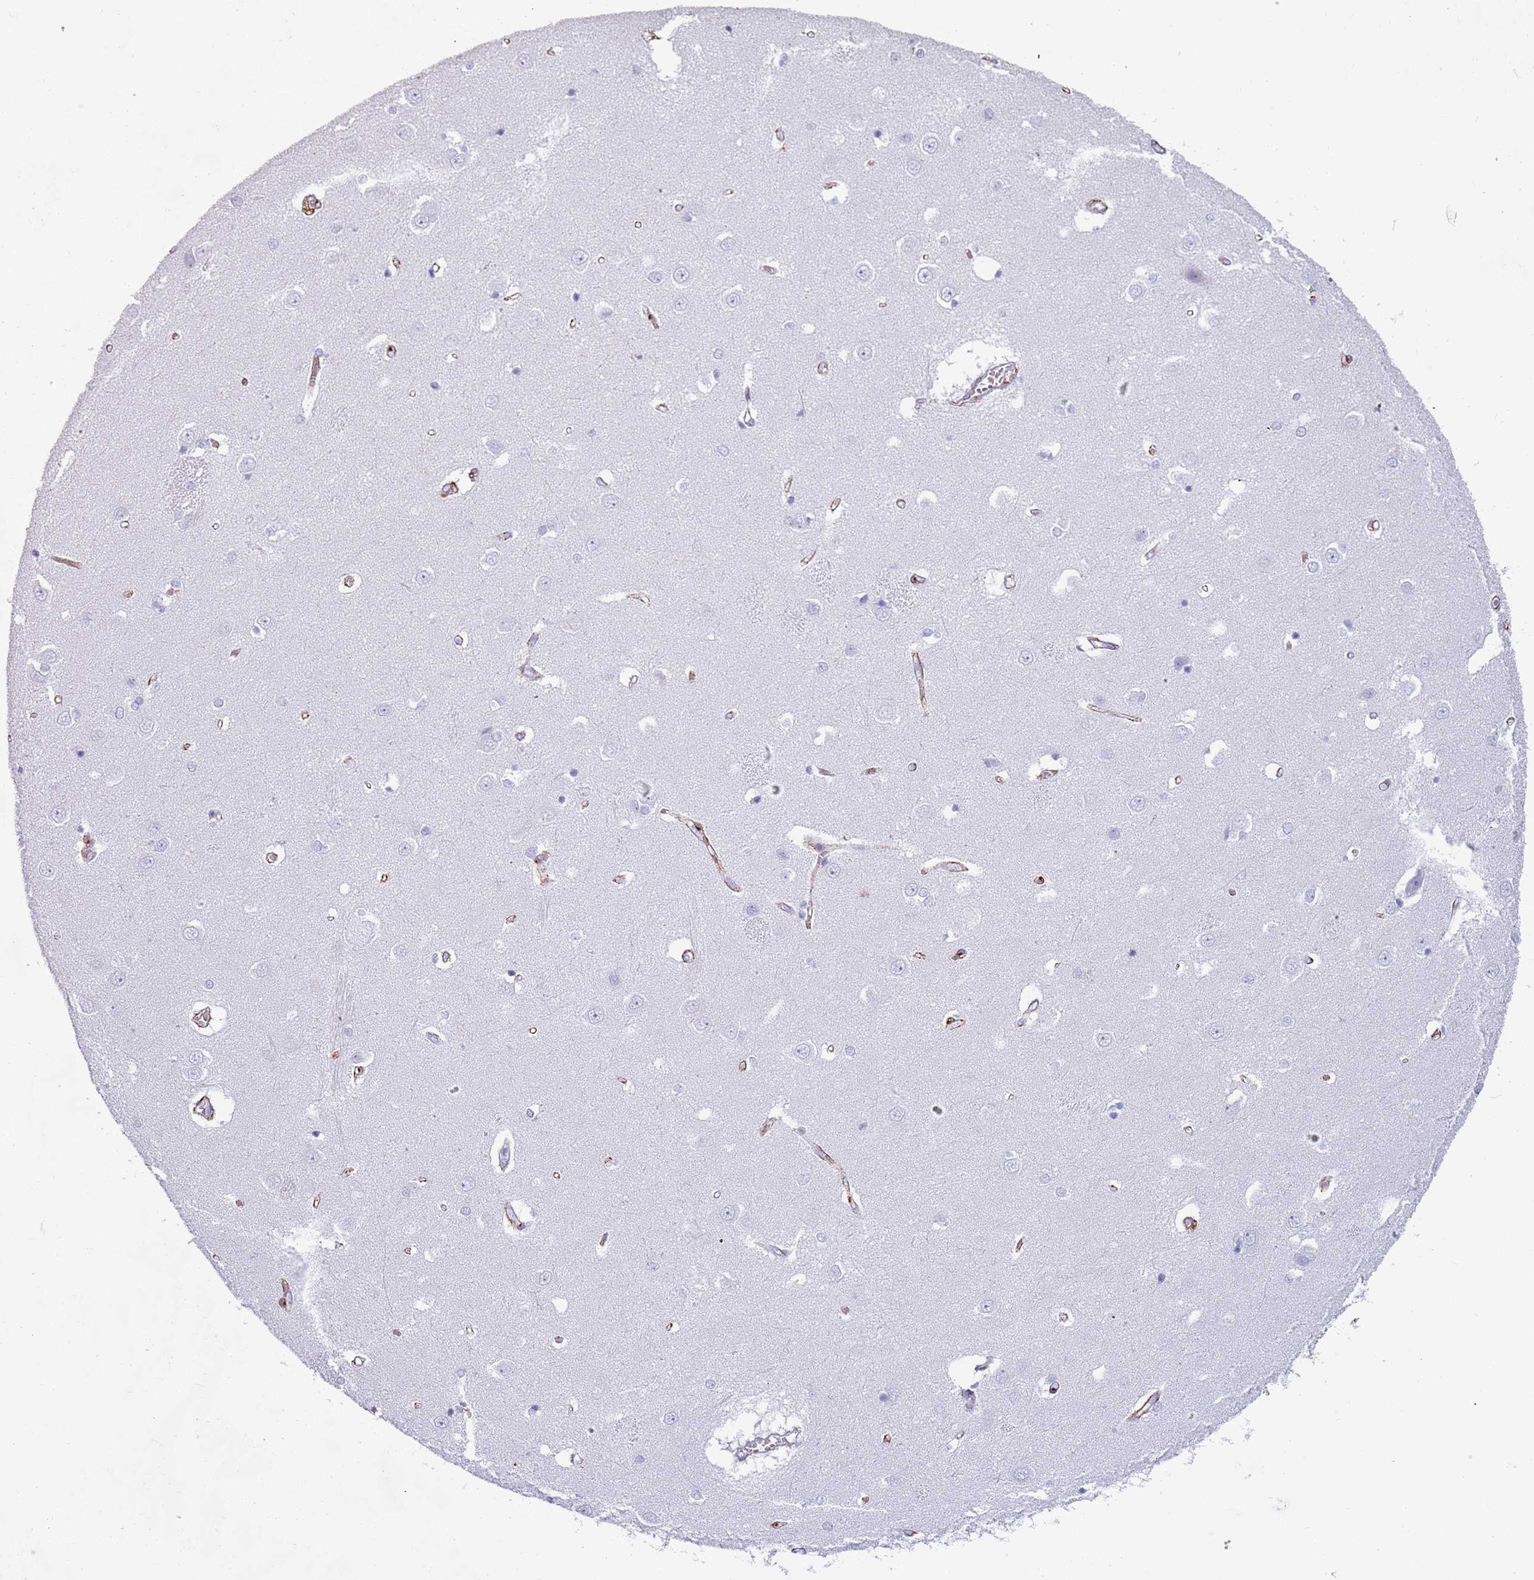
{"staining": {"intensity": "negative", "quantity": "none", "location": "none"}, "tissue": "caudate", "cell_type": "Glial cells", "image_type": "normal", "snomed": [{"axis": "morphology", "description": "Normal tissue, NOS"}, {"axis": "topography", "description": "Lateral ventricle wall"}], "caption": "Immunohistochemistry (IHC) micrograph of unremarkable human caudate stained for a protein (brown), which demonstrates no positivity in glial cells. The staining is performed using DAB (3,3'-diaminobenzidine) brown chromogen with nuclei counter-stained in using hematoxylin.", "gene": "COLEC12", "patient": {"sex": "male", "age": 37}}